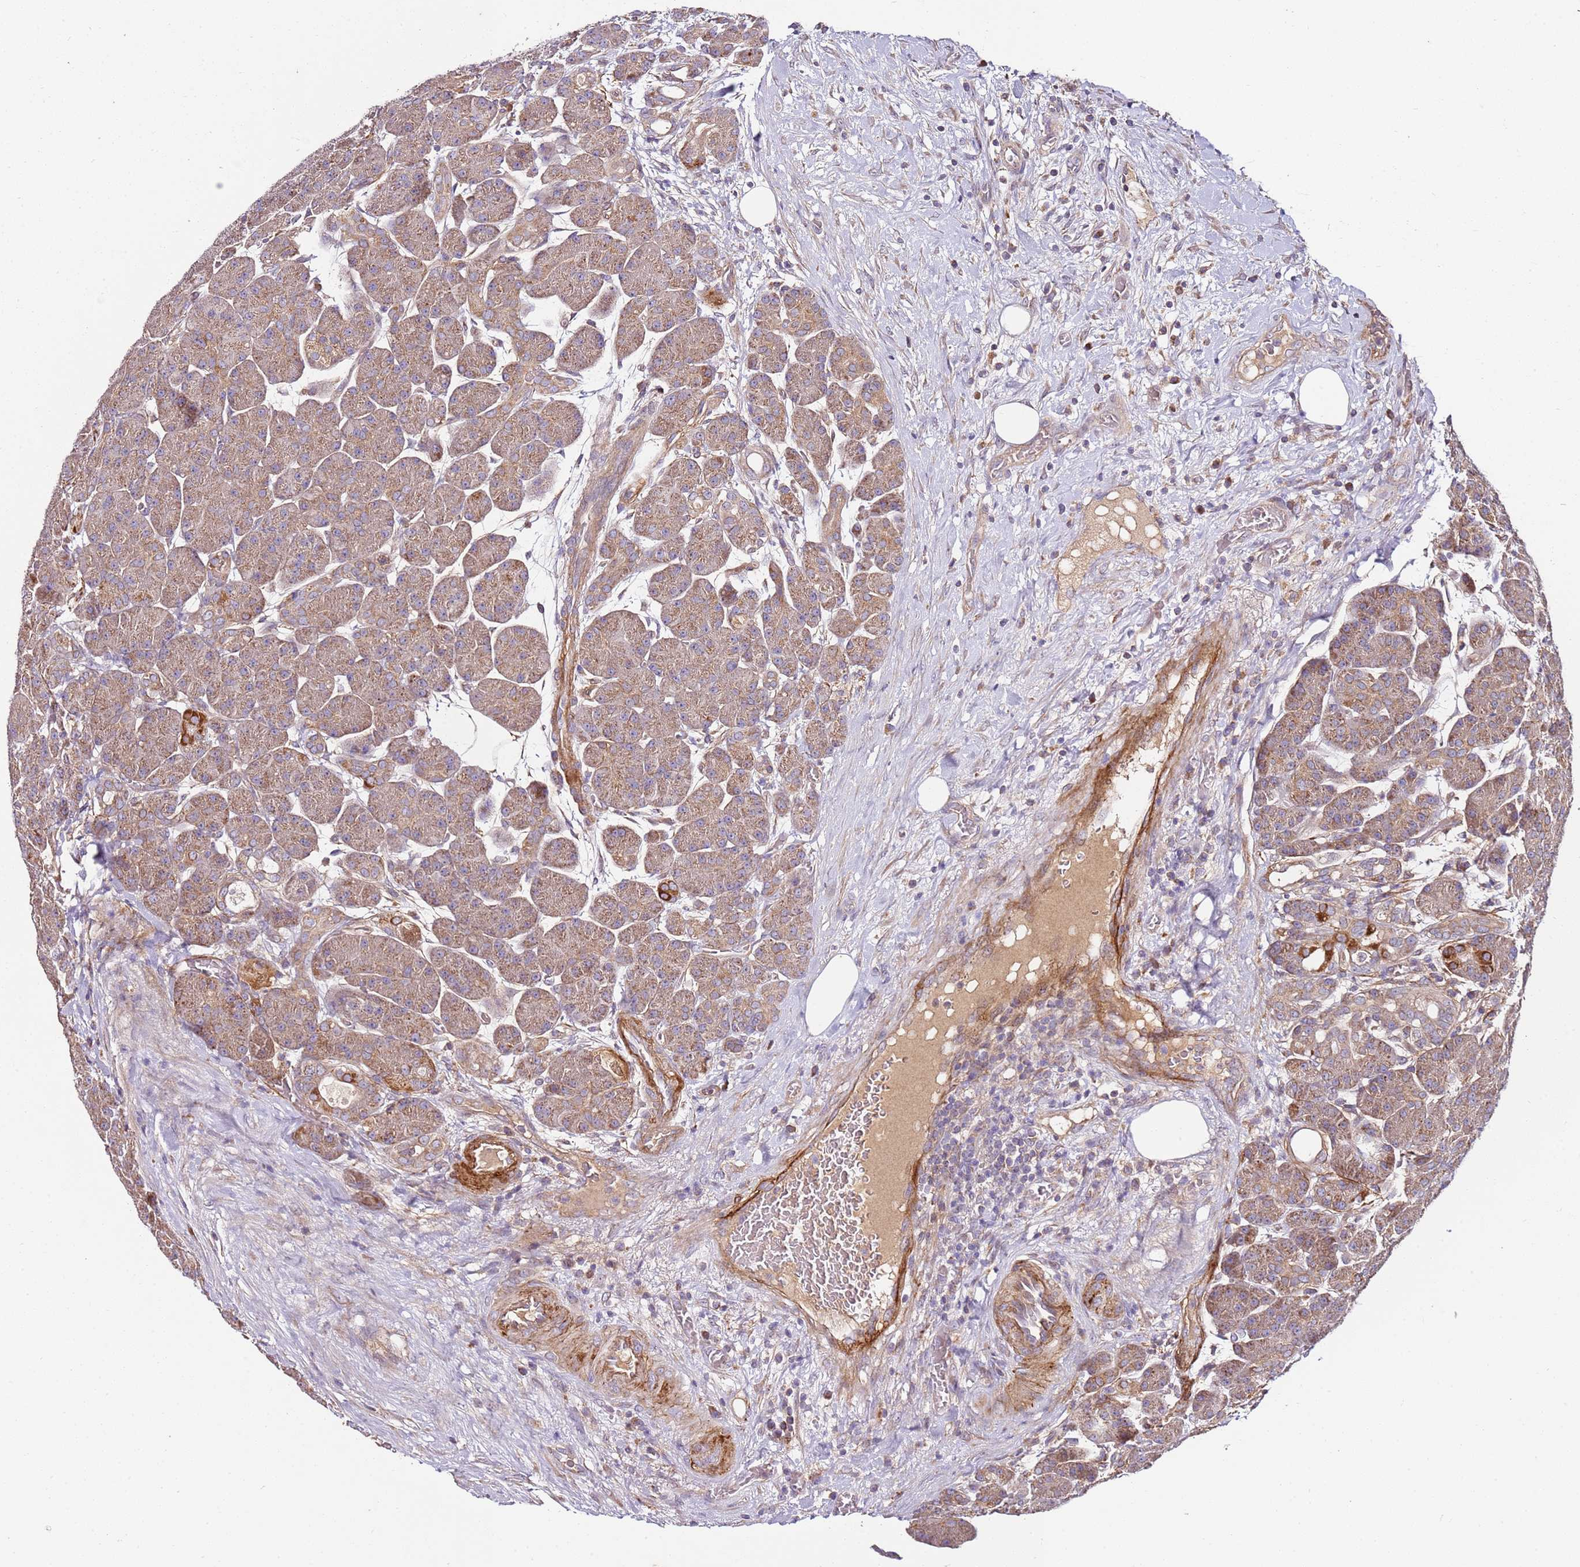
{"staining": {"intensity": "weak", "quantity": ">75%", "location": "cytoplasmic/membranous"}, "tissue": "pancreas", "cell_type": "Exocrine glandular cells", "image_type": "normal", "snomed": [{"axis": "morphology", "description": "Normal tissue, NOS"}, {"axis": "topography", "description": "Pancreas"}], "caption": "Pancreas stained with DAB (3,3'-diaminobenzidine) immunohistochemistry (IHC) demonstrates low levels of weak cytoplasmic/membranous positivity in approximately >75% of exocrine glandular cells. (DAB (3,3'-diaminobenzidine) IHC with brightfield microscopy, high magnification).", "gene": "KRTAP21", "patient": {"sex": "male", "age": 63}}